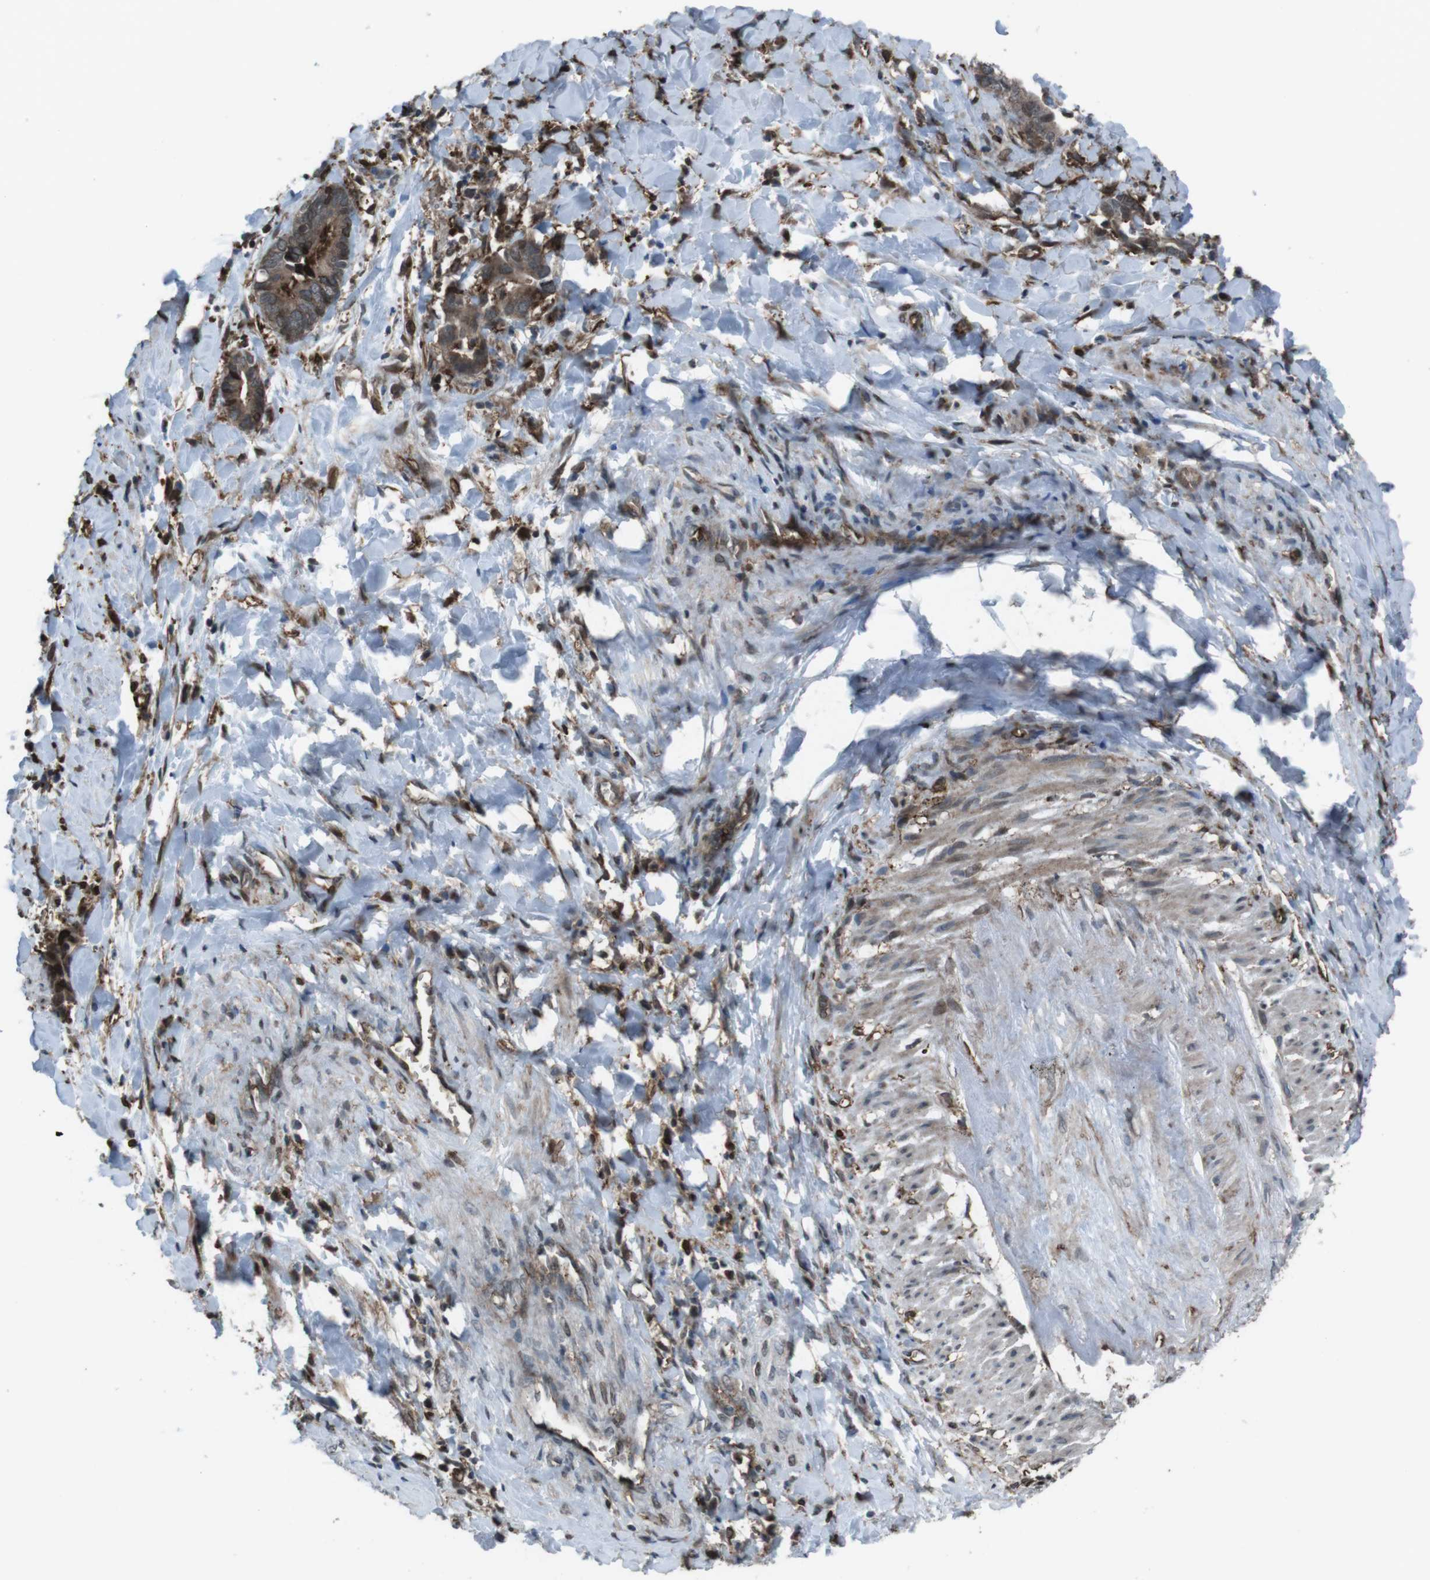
{"staining": {"intensity": "moderate", "quantity": ">75%", "location": "cytoplasmic/membranous"}, "tissue": "cervical cancer", "cell_type": "Tumor cells", "image_type": "cancer", "snomed": [{"axis": "morphology", "description": "Adenocarcinoma, NOS"}, {"axis": "topography", "description": "Cervix"}], "caption": "This image displays adenocarcinoma (cervical) stained with immunohistochemistry to label a protein in brown. The cytoplasmic/membranous of tumor cells show moderate positivity for the protein. Nuclei are counter-stained blue.", "gene": "GDF10", "patient": {"sex": "female", "age": 44}}